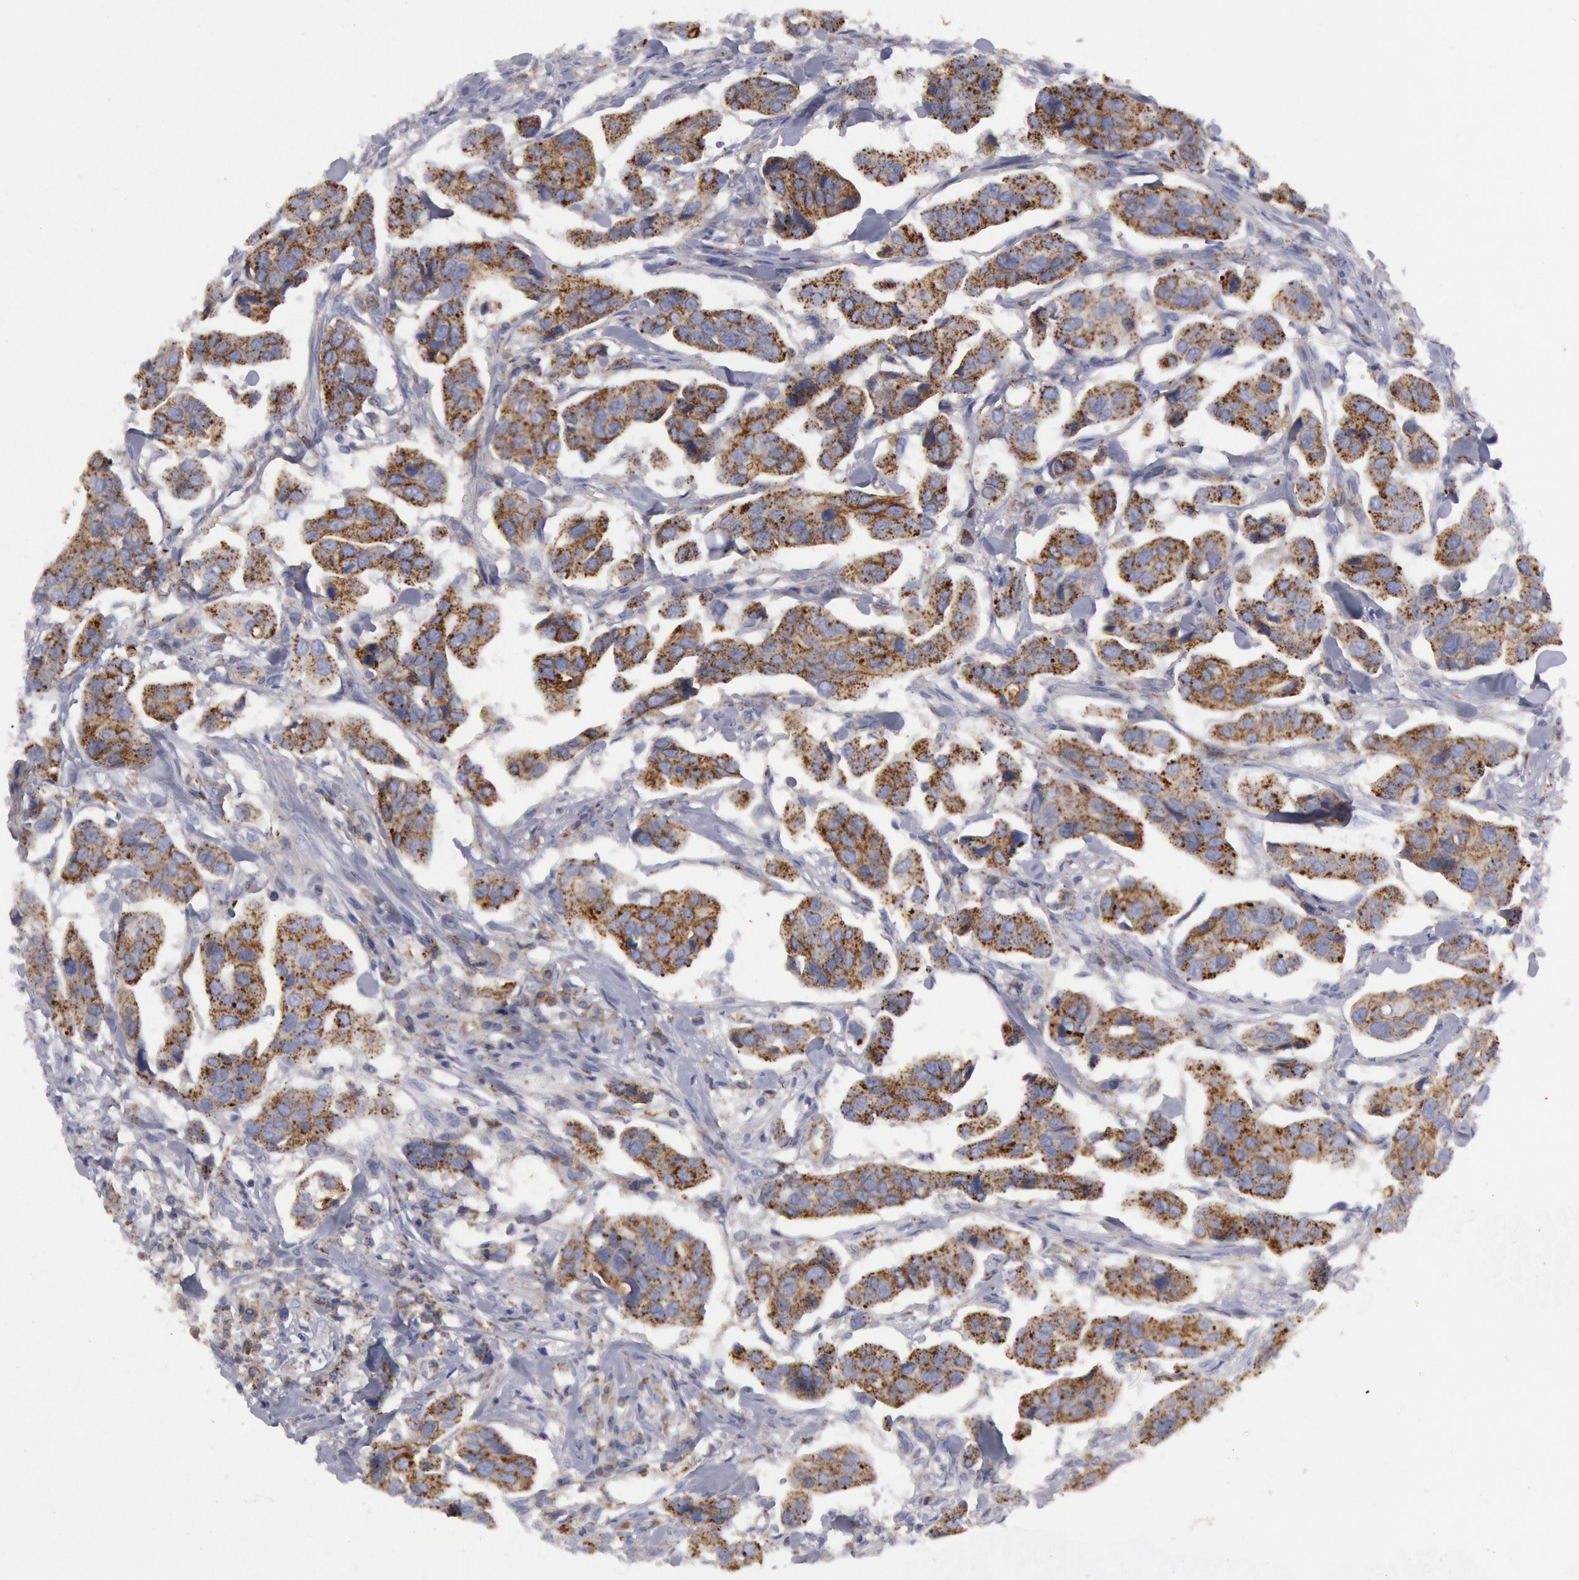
{"staining": {"intensity": "weak", "quantity": "25%-75%", "location": "cytoplasmic/membranous"}, "tissue": "urothelial cancer", "cell_type": "Tumor cells", "image_type": "cancer", "snomed": [{"axis": "morphology", "description": "Adenocarcinoma, NOS"}, {"axis": "topography", "description": "Urinary bladder"}], "caption": "Weak cytoplasmic/membranous positivity is identified in approximately 25%-75% of tumor cells in adenocarcinoma.", "gene": "FLOT1", "patient": {"sex": "male", "age": 61}}